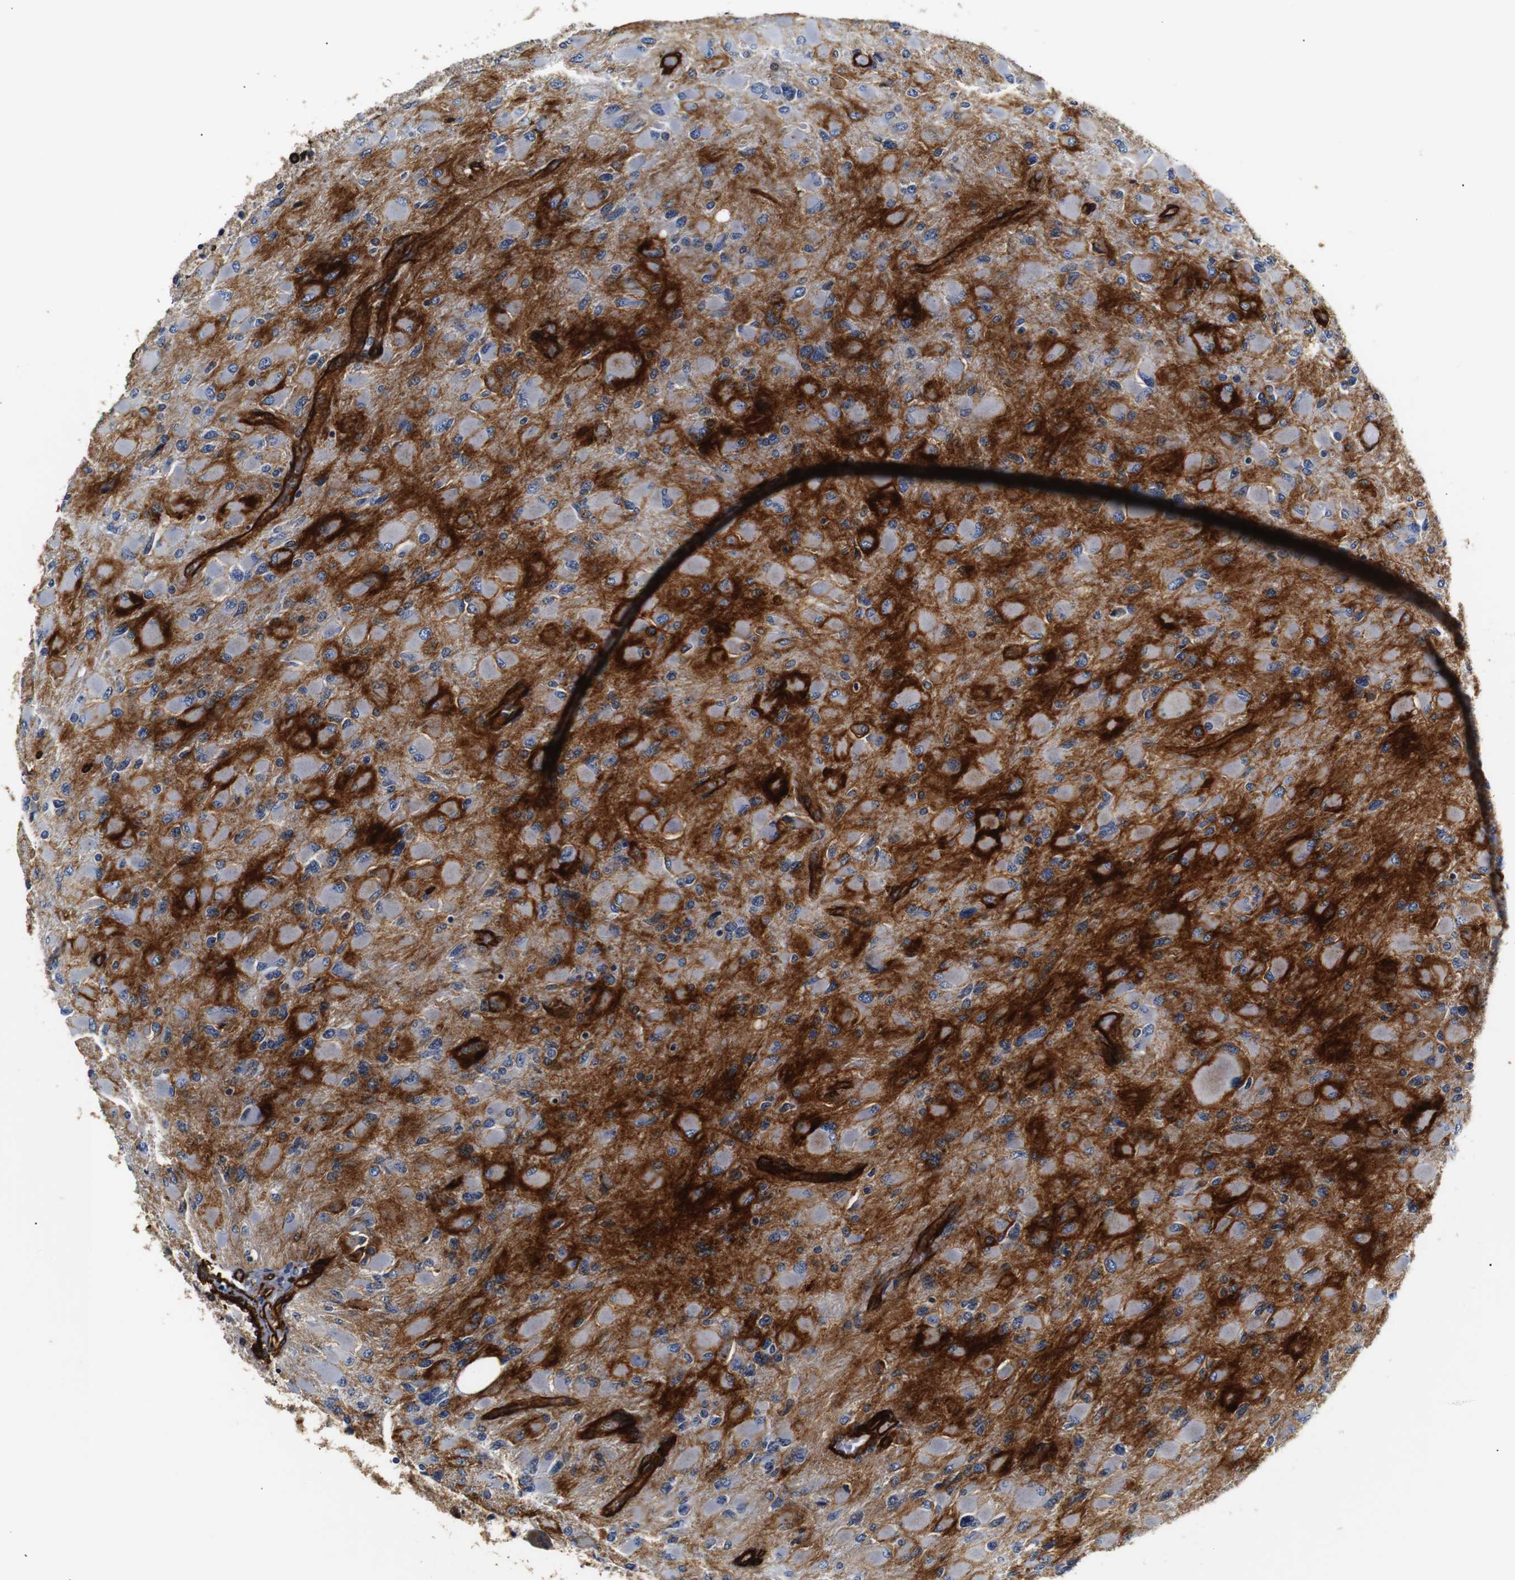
{"staining": {"intensity": "negative", "quantity": "none", "location": "none"}, "tissue": "glioma", "cell_type": "Tumor cells", "image_type": "cancer", "snomed": [{"axis": "morphology", "description": "Glioma, malignant, High grade"}, {"axis": "topography", "description": "Cerebral cortex"}], "caption": "Immunohistochemical staining of high-grade glioma (malignant) exhibits no significant staining in tumor cells.", "gene": "CAV2", "patient": {"sex": "female", "age": 36}}